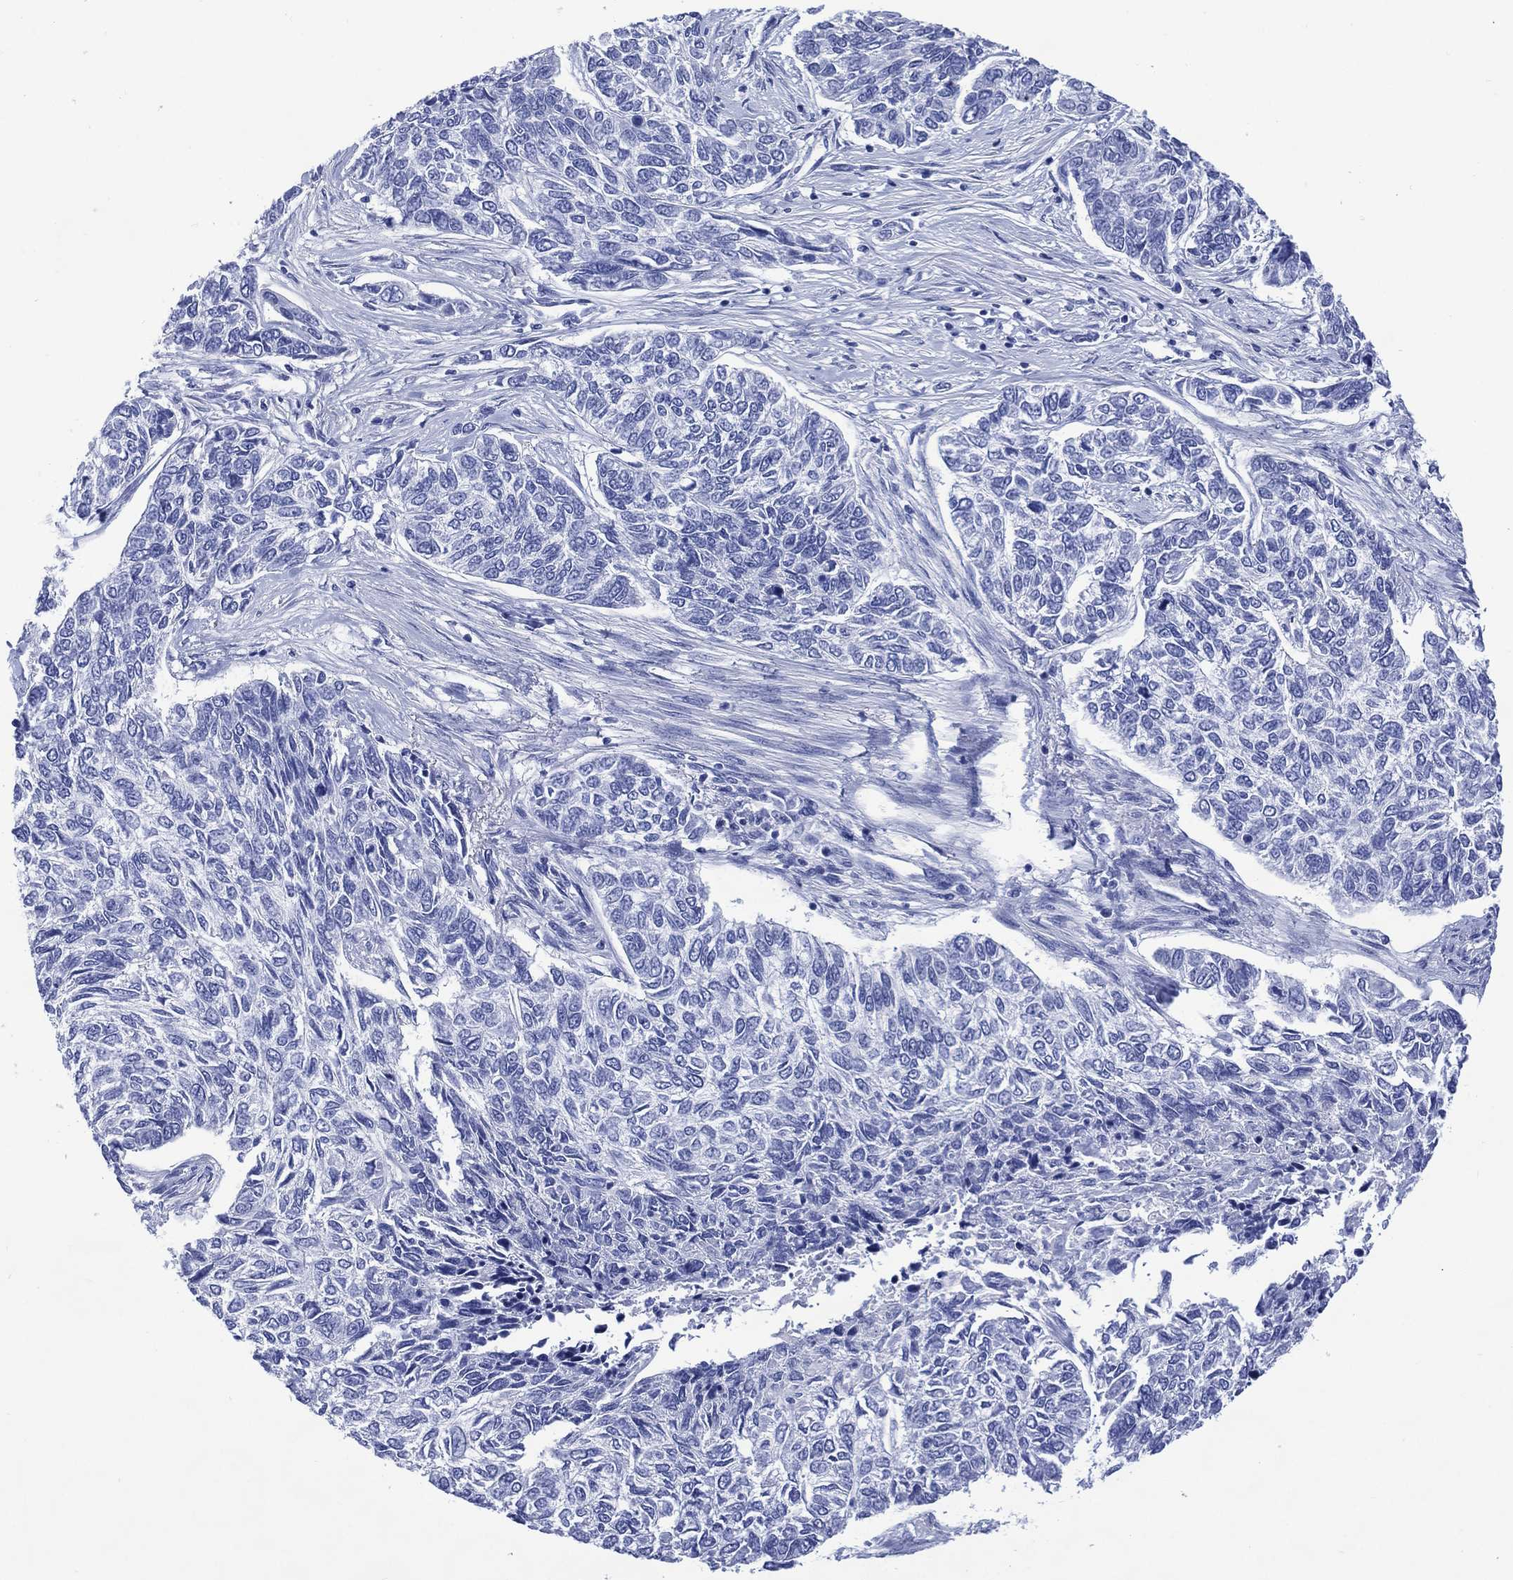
{"staining": {"intensity": "negative", "quantity": "none", "location": "none"}, "tissue": "skin cancer", "cell_type": "Tumor cells", "image_type": "cancer", "snomed": [{"axis": "morphology", "description": "Basal cell carcinoma"}, {"axis": "topography", "description": "Skin"}], "caption": "DAB (3,3'-diaminobenzidine) immunohistochemical staining of basal cell carcinoma (skin) shows no significant expression in tumor cells.", "gene": "SHCBP1L", "patient": {"sex": "female", "age": 65}}